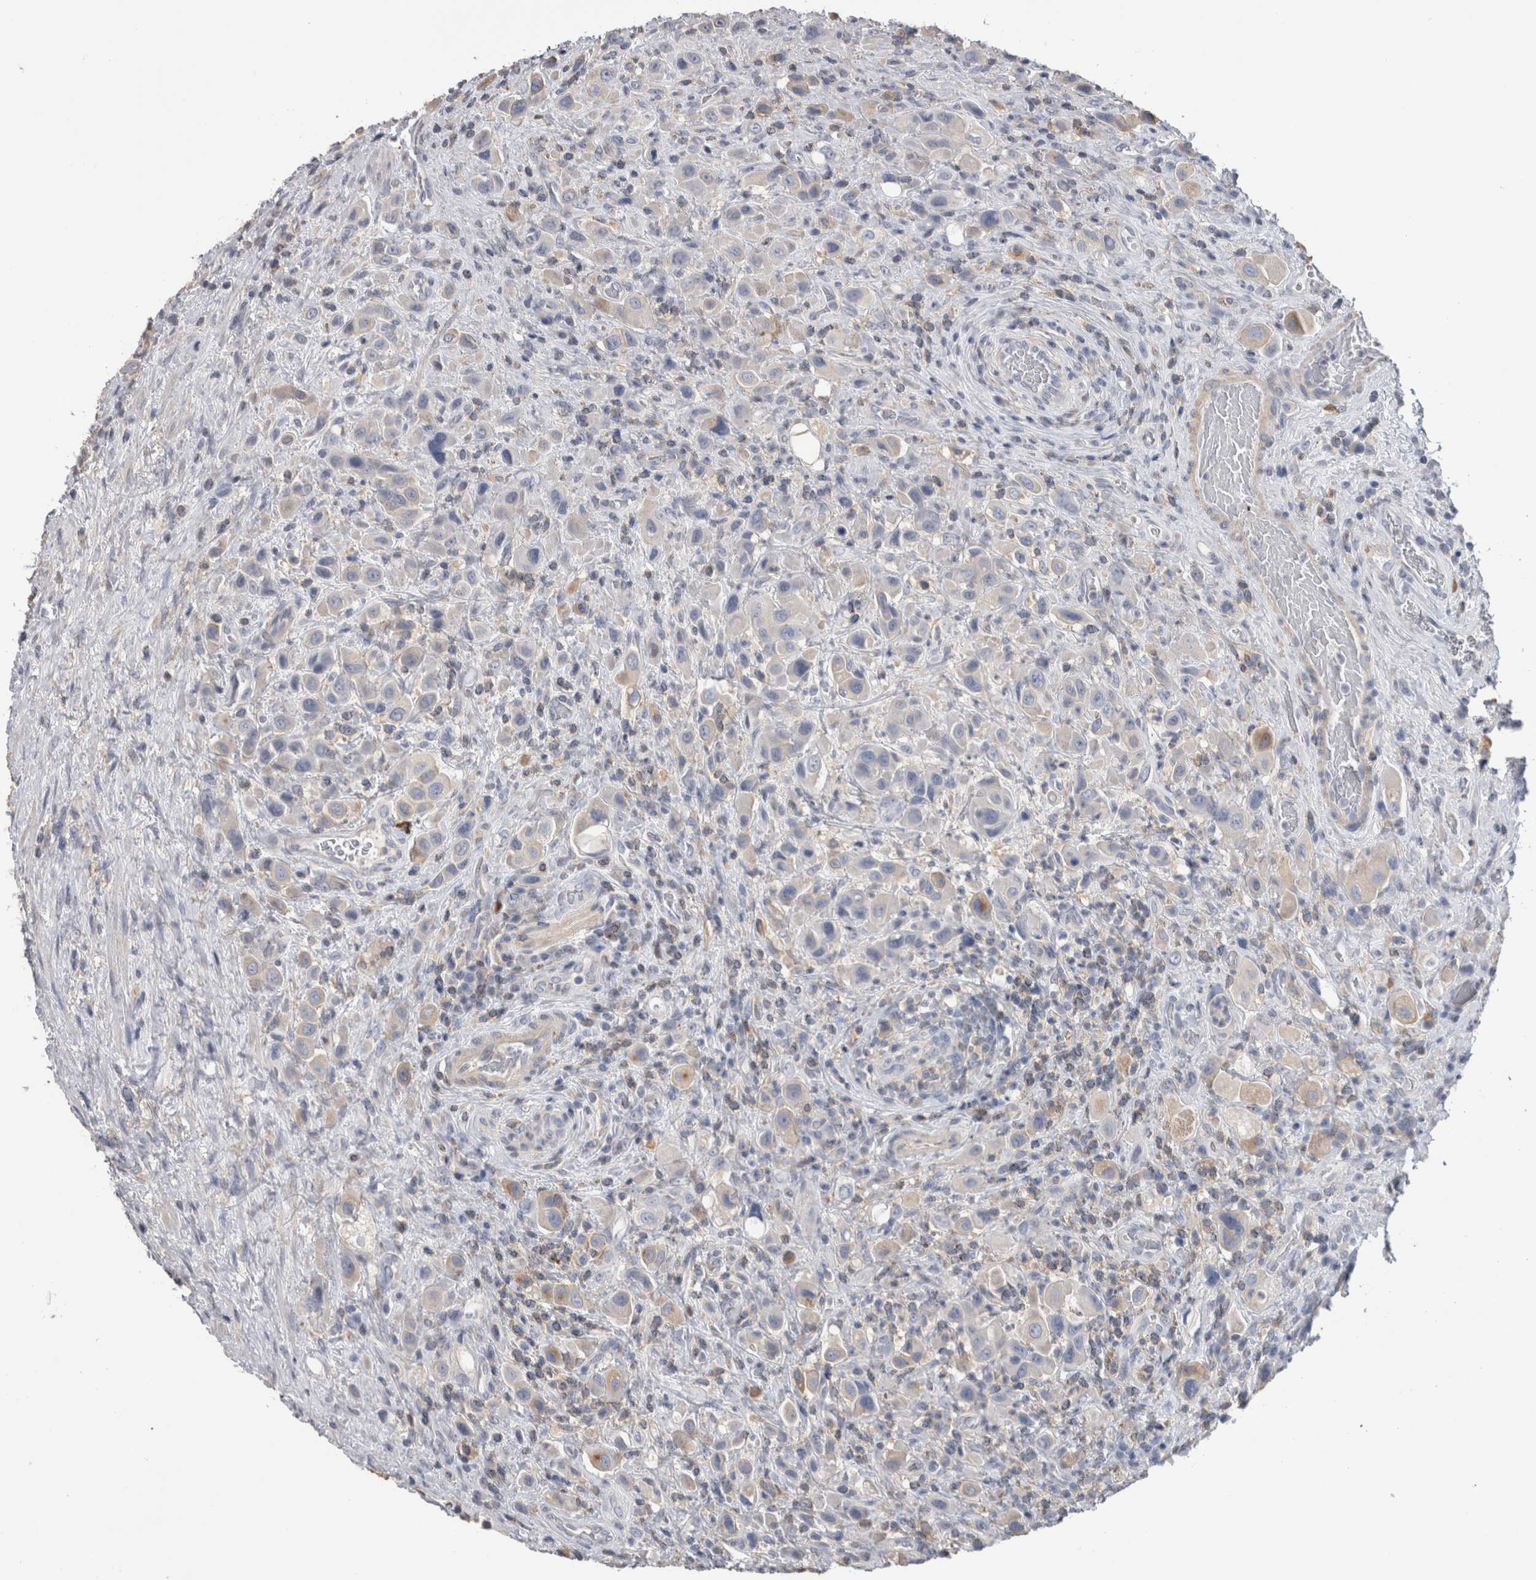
{"staining": {"intensity": "negative", "quantity": "none", "location": "none"}, "tissue": "urothelial cancer", "cell_type": "Tumor cells", "image_type": "cancer", "snomed": [{"axis": "morphology", "description": "Urothelial carcinoma, High grade"}, {"axis": "topography", "description": "Urinary bladder"}], "caption": "Image shows no protein expression in tumor cells of high-grade urothelial carcinoma tissue.", "gene": "SCRN1", "patient": {"sex": "male", "age": 50}}